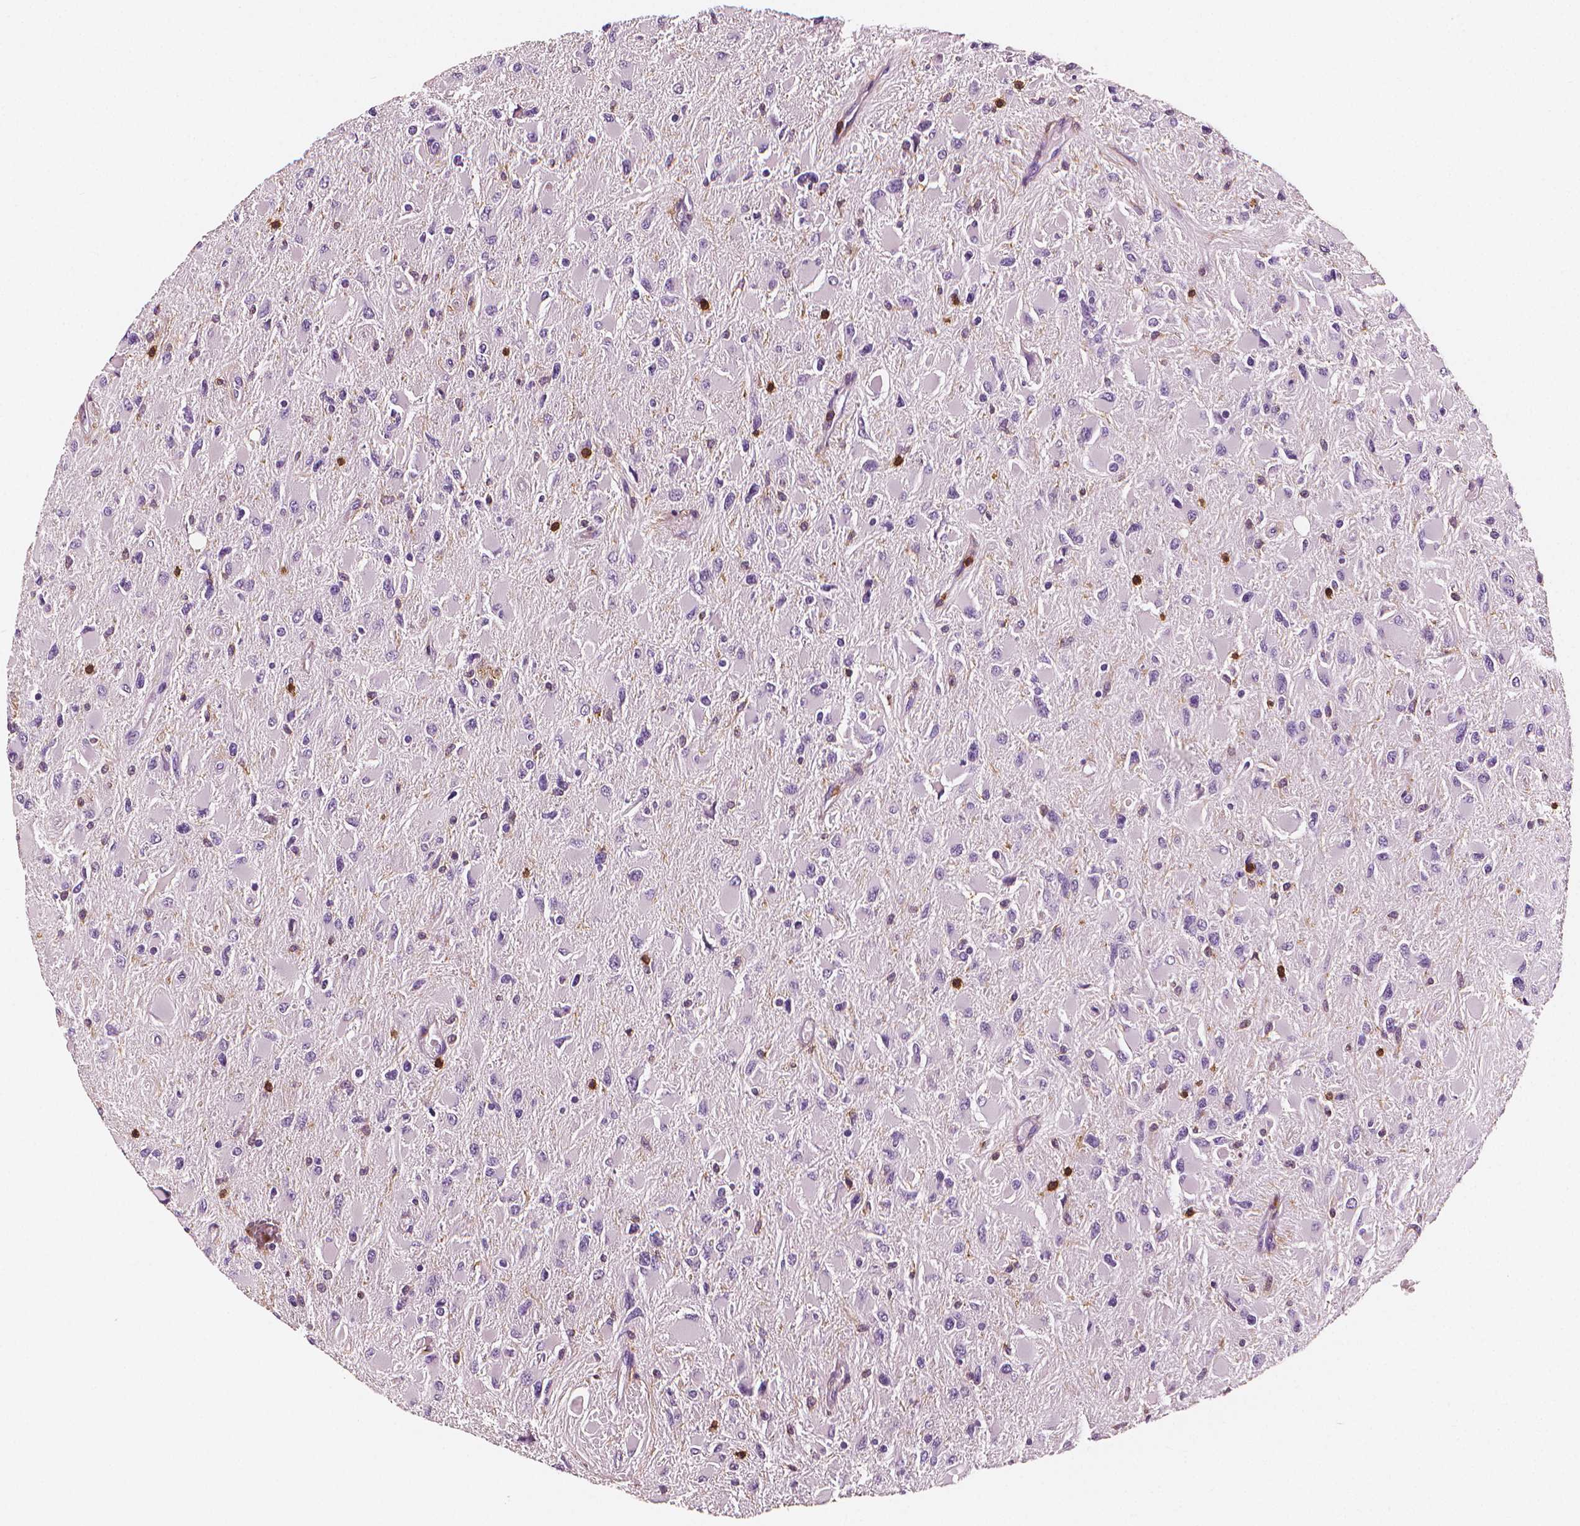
{"staining": {"intensity": "negative", "quantity": "none", "location": "none"}, "tissue": "glioma", "cell_type": "Tumor cells", "image_type": "cancer", "snomed": [{"axis": "morphology", "description": "Glioma, malignant, High grade"}, {"axis": "topography", "description": "Cerebral cortex"}], "caption": "IHC of glioma shows no expression in tumor cells. (Brightfield microscopy of DAB immunohistochemistry at high magnification).", "gene": "PTPRC", "patient": {"sex": "female", "age": 36}}